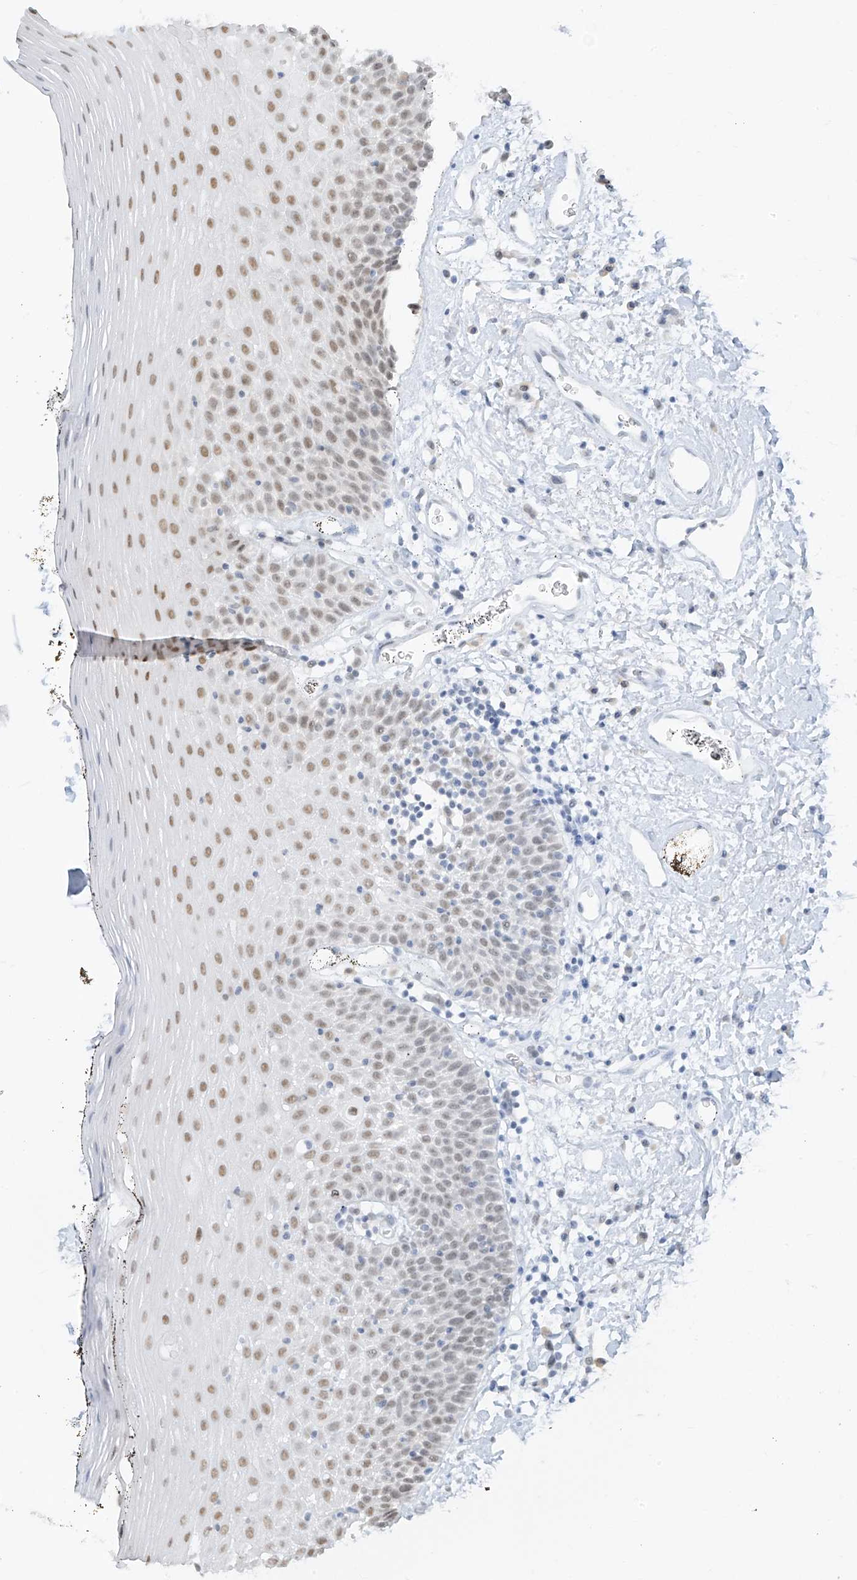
{"staining": {"intensity": "moderate", "quantity": ">75%", "location": "nuclear"}, "tissue": "oral mucosa", "cell_type": "Squamous epithelial cells", "image_type": "normal", "snomed": [{"axis": "morphology", "description": "Normal tissue, NOS"}, {"axis": "topography", "description": "Oral tissue"}], "caption": "The micrograph demonstrates immunohistochemical staining of unremarkable oral mucosa. There is moderate nuclear staining is present in about >75% of squamous epithelial cells.", "gene": "ZMYM2", "patient": {"sex": "male", "age": 74}}